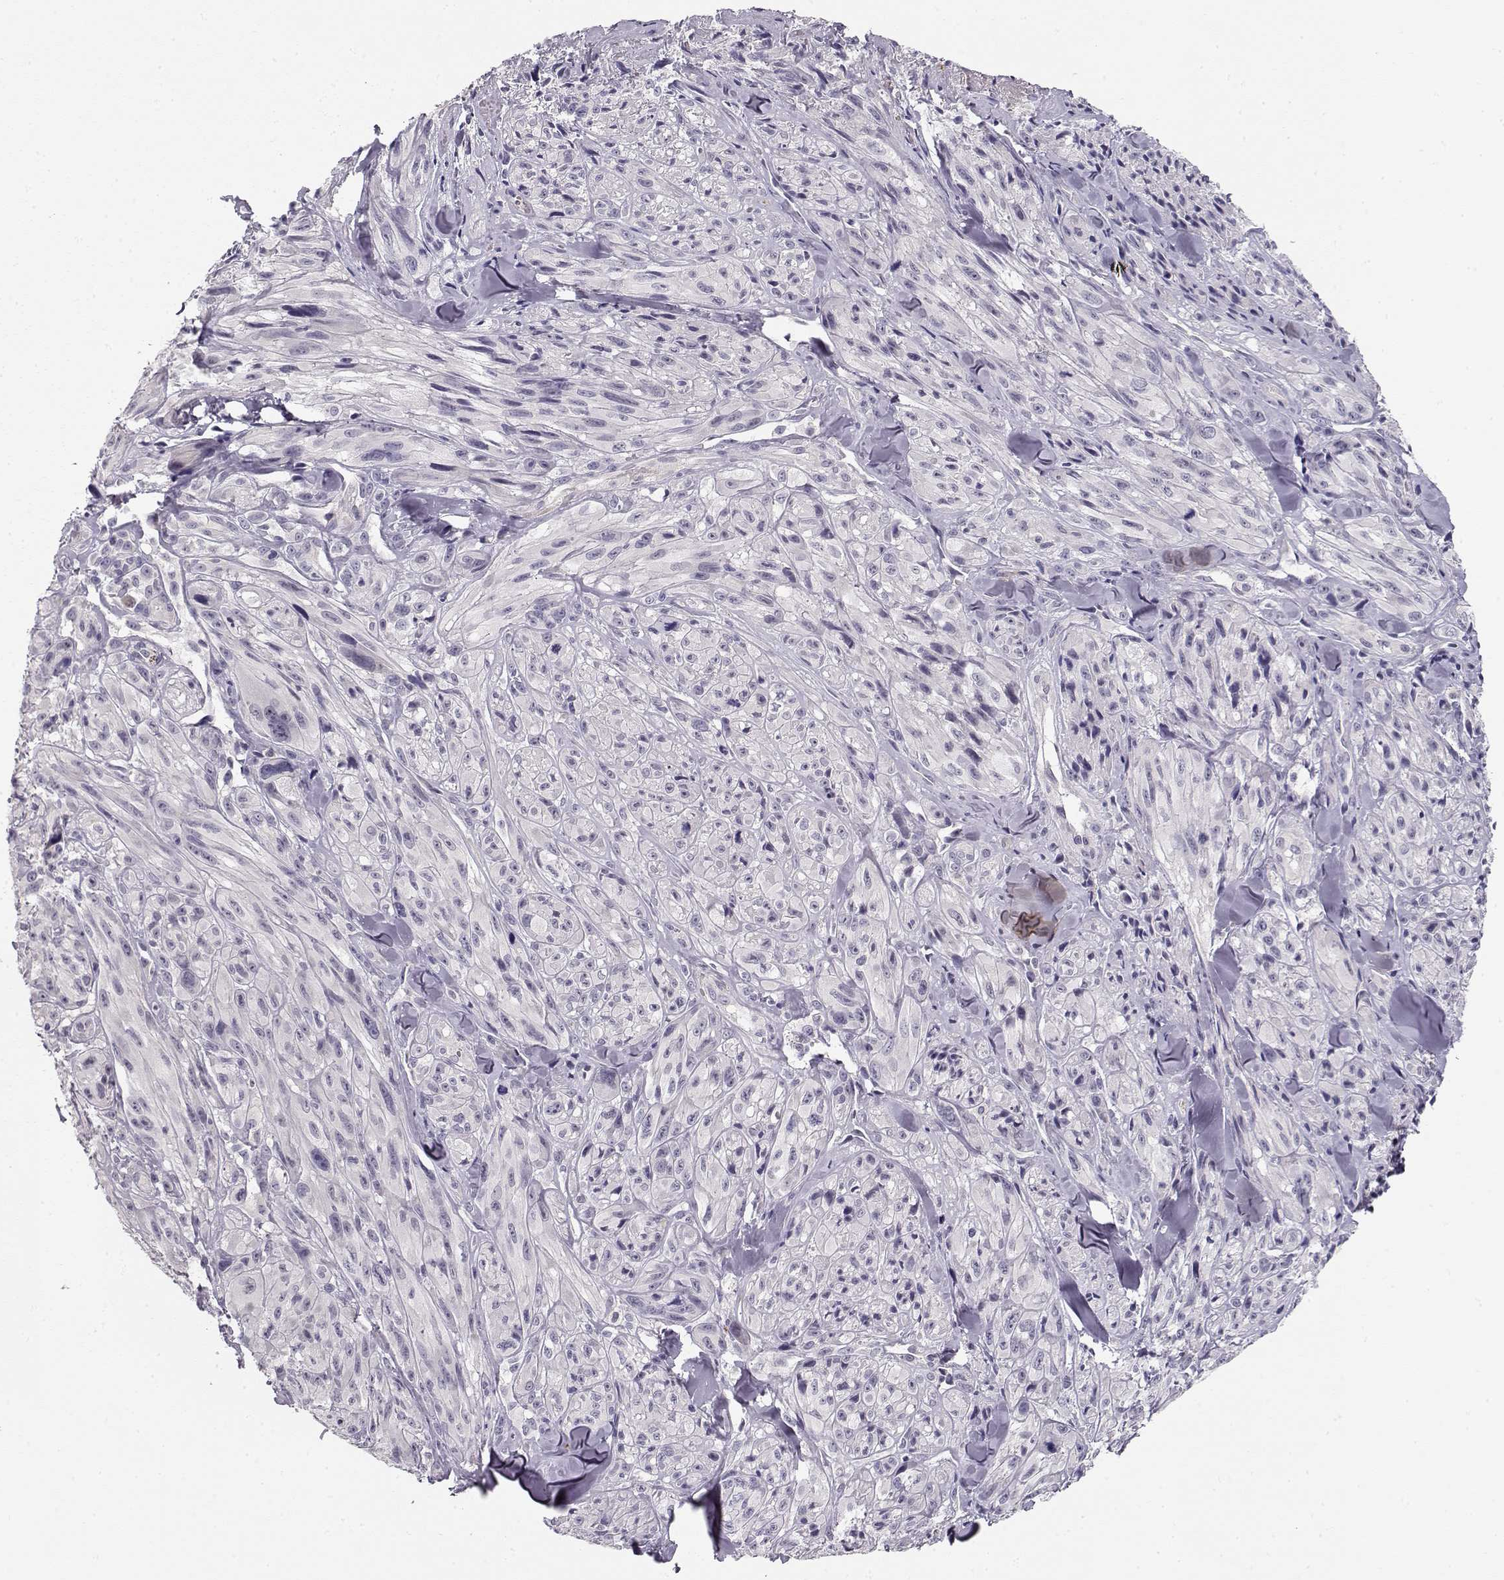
{"staining": {"intensity": "negative", "quantity": "none", "location": "none"}, "tissue": "melanoma", "cell_type": "Tumor cells", "image_type": "cancer", "snomed": [{"axis": "morphology", "description": "Malignant melanoma, NOS"}, {"axis": "topography", "description": "Skin"}], "caption": "Tumor cells show no significant protein staining in malignant melanoma.", "gene": "TTC26", "patient": {"sex": "male", "age": 67}}